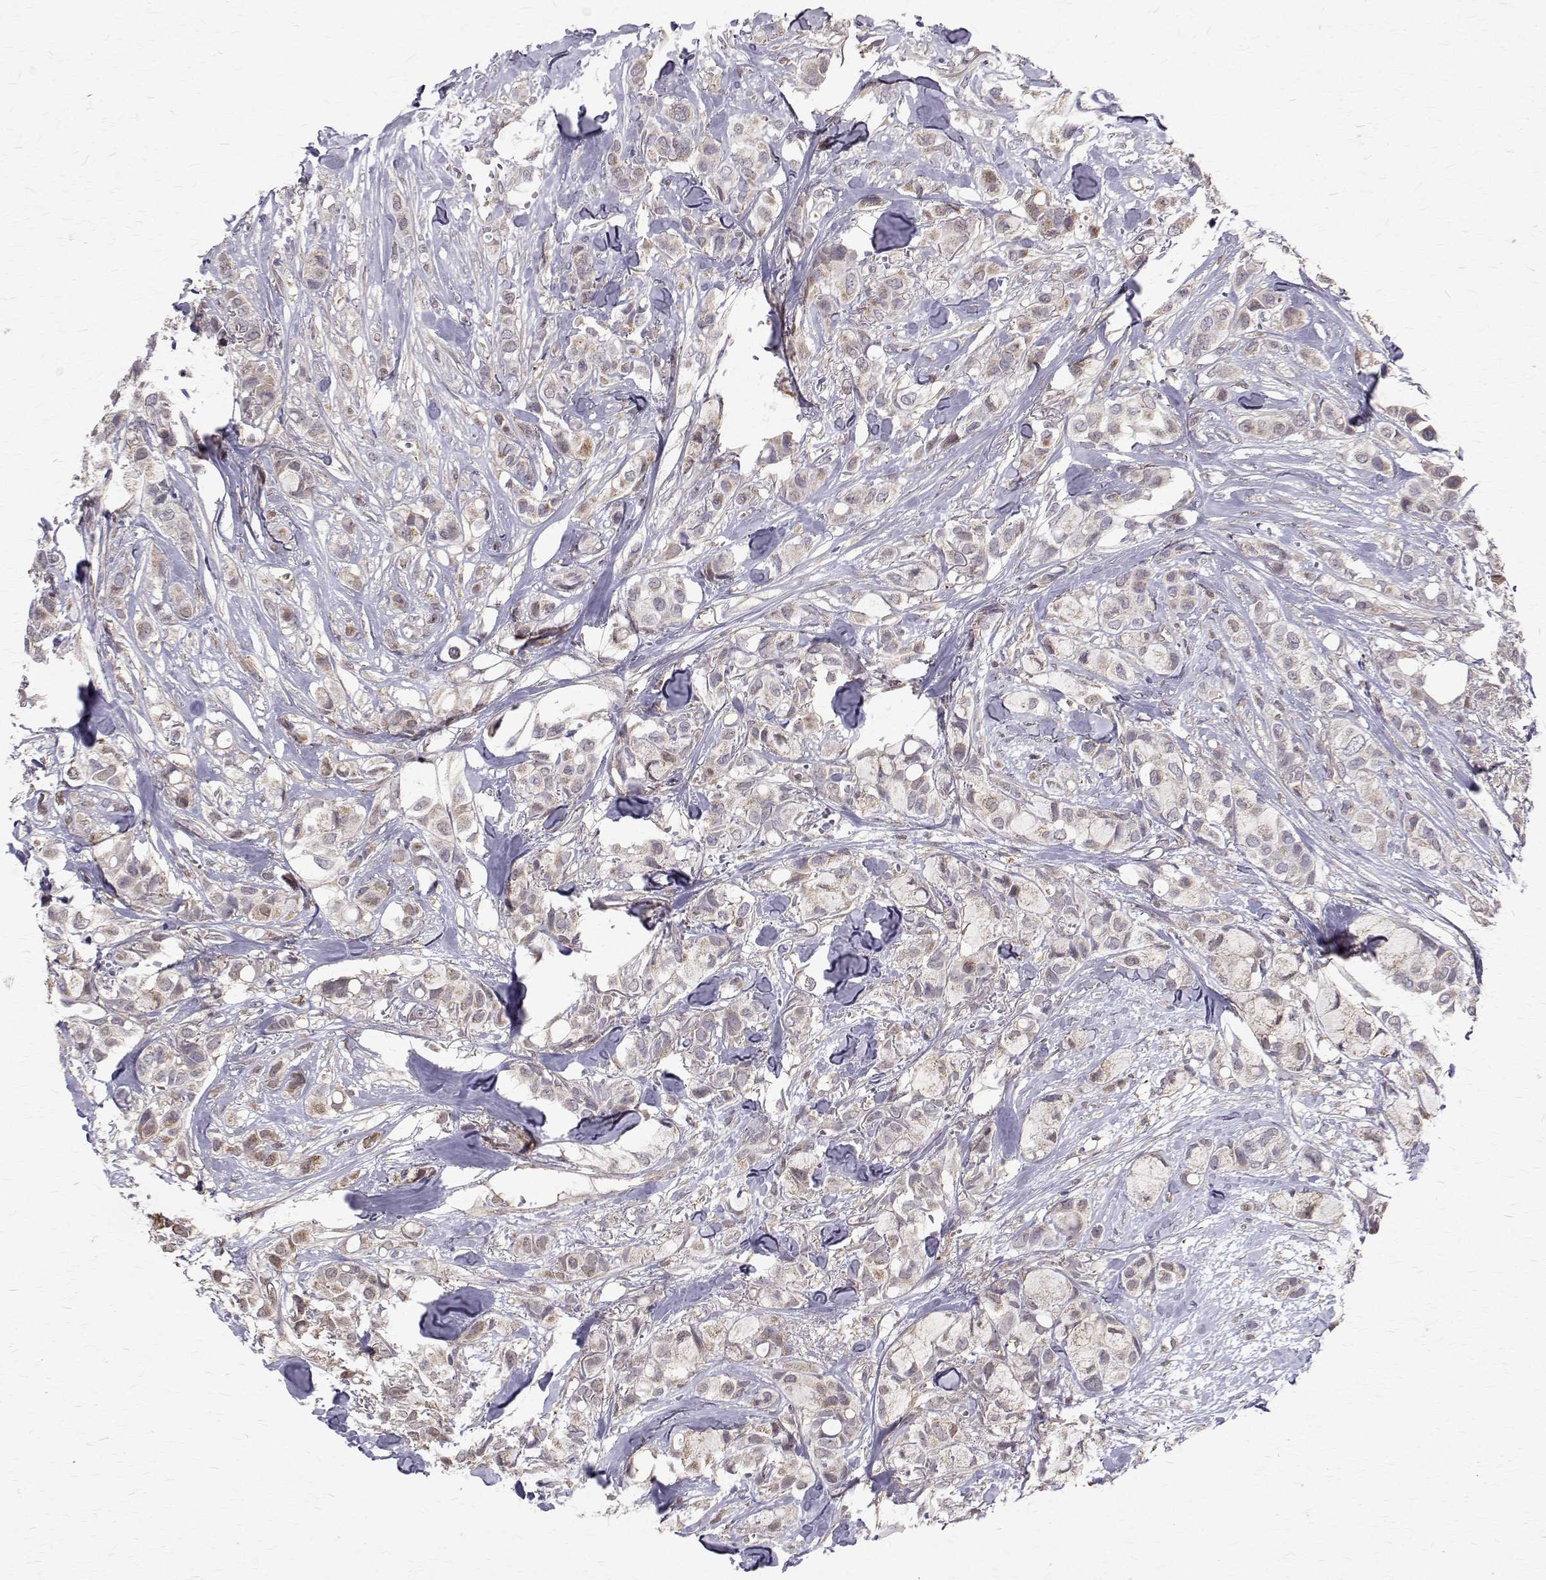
{"staining": {"intensity": "weak", "quantity": "25%-75%", "location": "cytoplasmic/membranous,nuclear"}, "tissue": "breast cancer", "cell_type": "Tumor cells", "image_type": "cancer", "snomed": [{"axis": "morphology", "description": "Duct carcinoma"}, {"axis": "topography", "description": "Breast"}], "caption": "Invasive ductal carcinoma (breast) was stained to show a protein in brown. There is low levels of weak cytoplasmic/membranous and nuclear staining in approximately 25%-75% of tumor cells.", "gene": "CCDC89", "patient": {"sex": "female", "age": 85}}